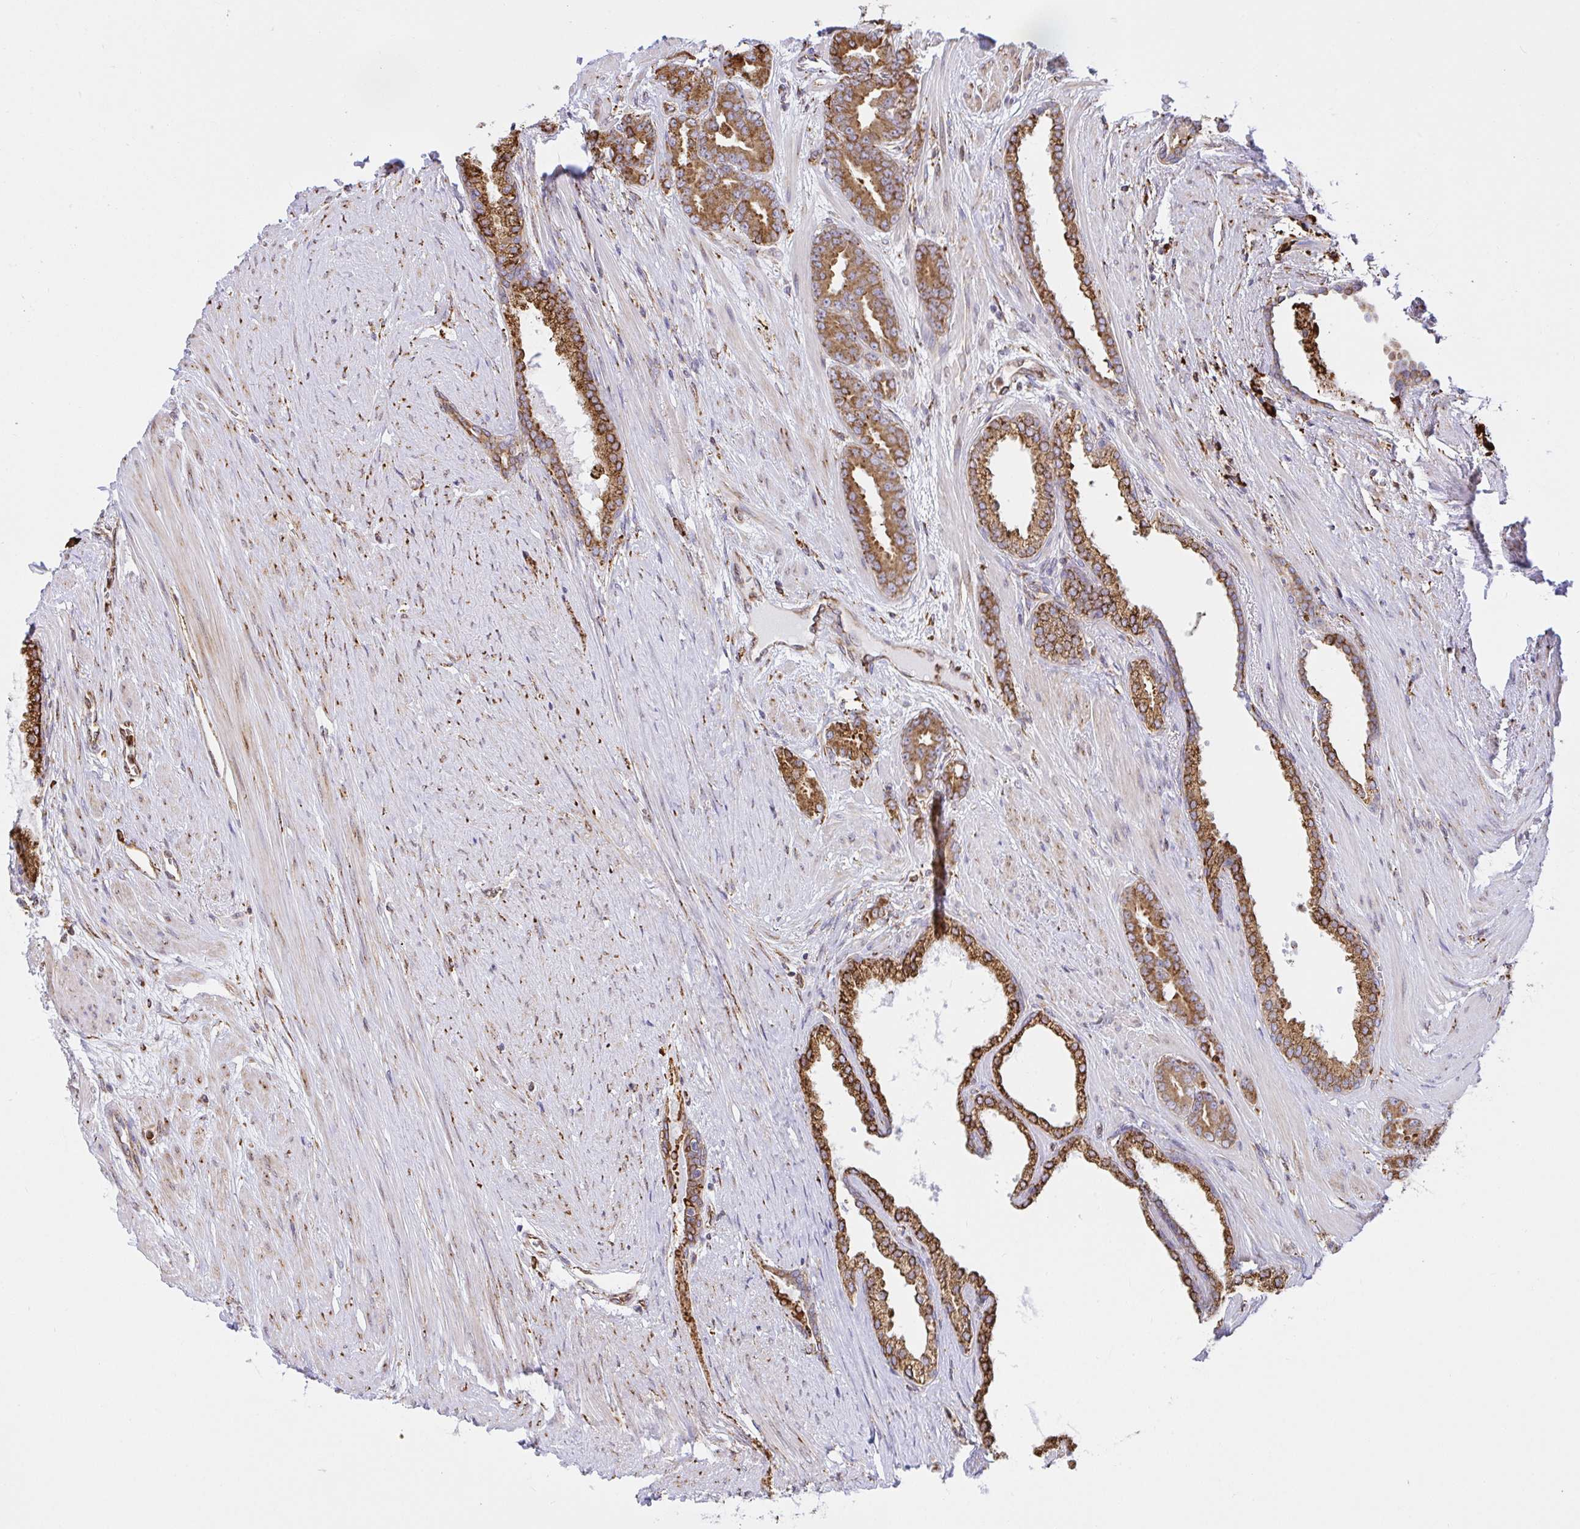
{"staining": {"intensity": "moderate", "quantity": ">75%", "location": "cytoplasmic/membranous"}, "tissue": "prostate cancer", "cell_type": "Tumor cells", "image_type": "cancer", "snomed": [{"axis": "morphology", "description": "Adenocarcinoma, High grade"}, {"axis": "topography", "description": "Prostate"}], "caption": "High-magnification brightfield microscopy of high-grade adenocarcinoma (prostate) stained with DAB (brown) and counterstained with hematoxylin (blue). tumor cells exhibit moderate cytoplasmic/membranous positivity is present in about>75% of cells. The protein is stained brown, and the nuclei are stained in blue (DAB IHC with brightfield microscopy, high magnification).", "gene": "CLGN", "patient": {"sex": "male", "age": 60}}